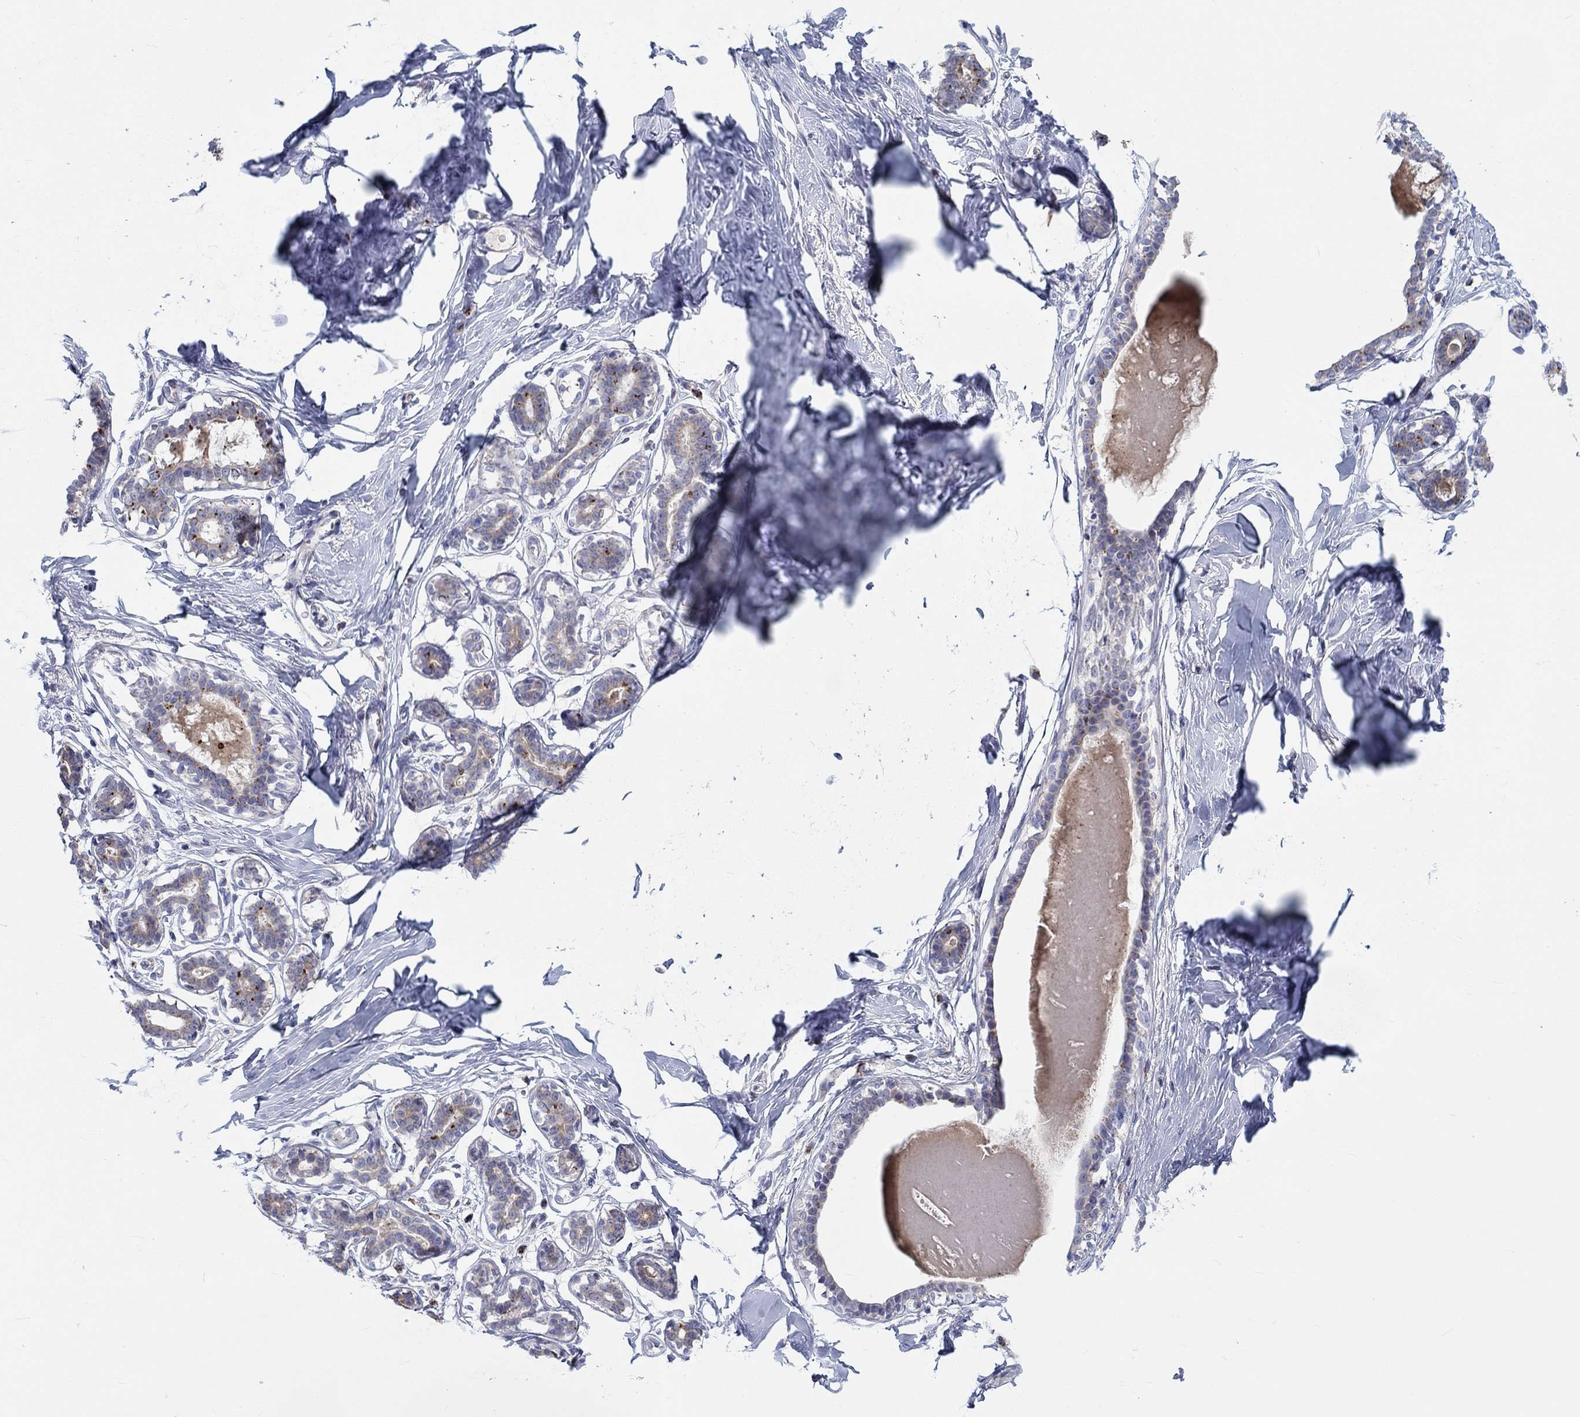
{"staining": {"intensity": "negative", "quantity": "none", "location": "none"}, "tissue": "breast", "cell_type": "Adipocytes", "image_type": "normal", "snomed": [{"axis": "morphology", "description": "Normal tissue, NOS"}, {"axis": "morphology", "description": "Lobular carcinoma, in situ"}, {"axis": "topography", "description": "Breast"}], "caption": "Photomicrograph shows no protein expression in adipocytes of benign breast. Nuclei are stained in blue.", "gene": "BCO2", "patient": {"sex": "female", "age": 35}}